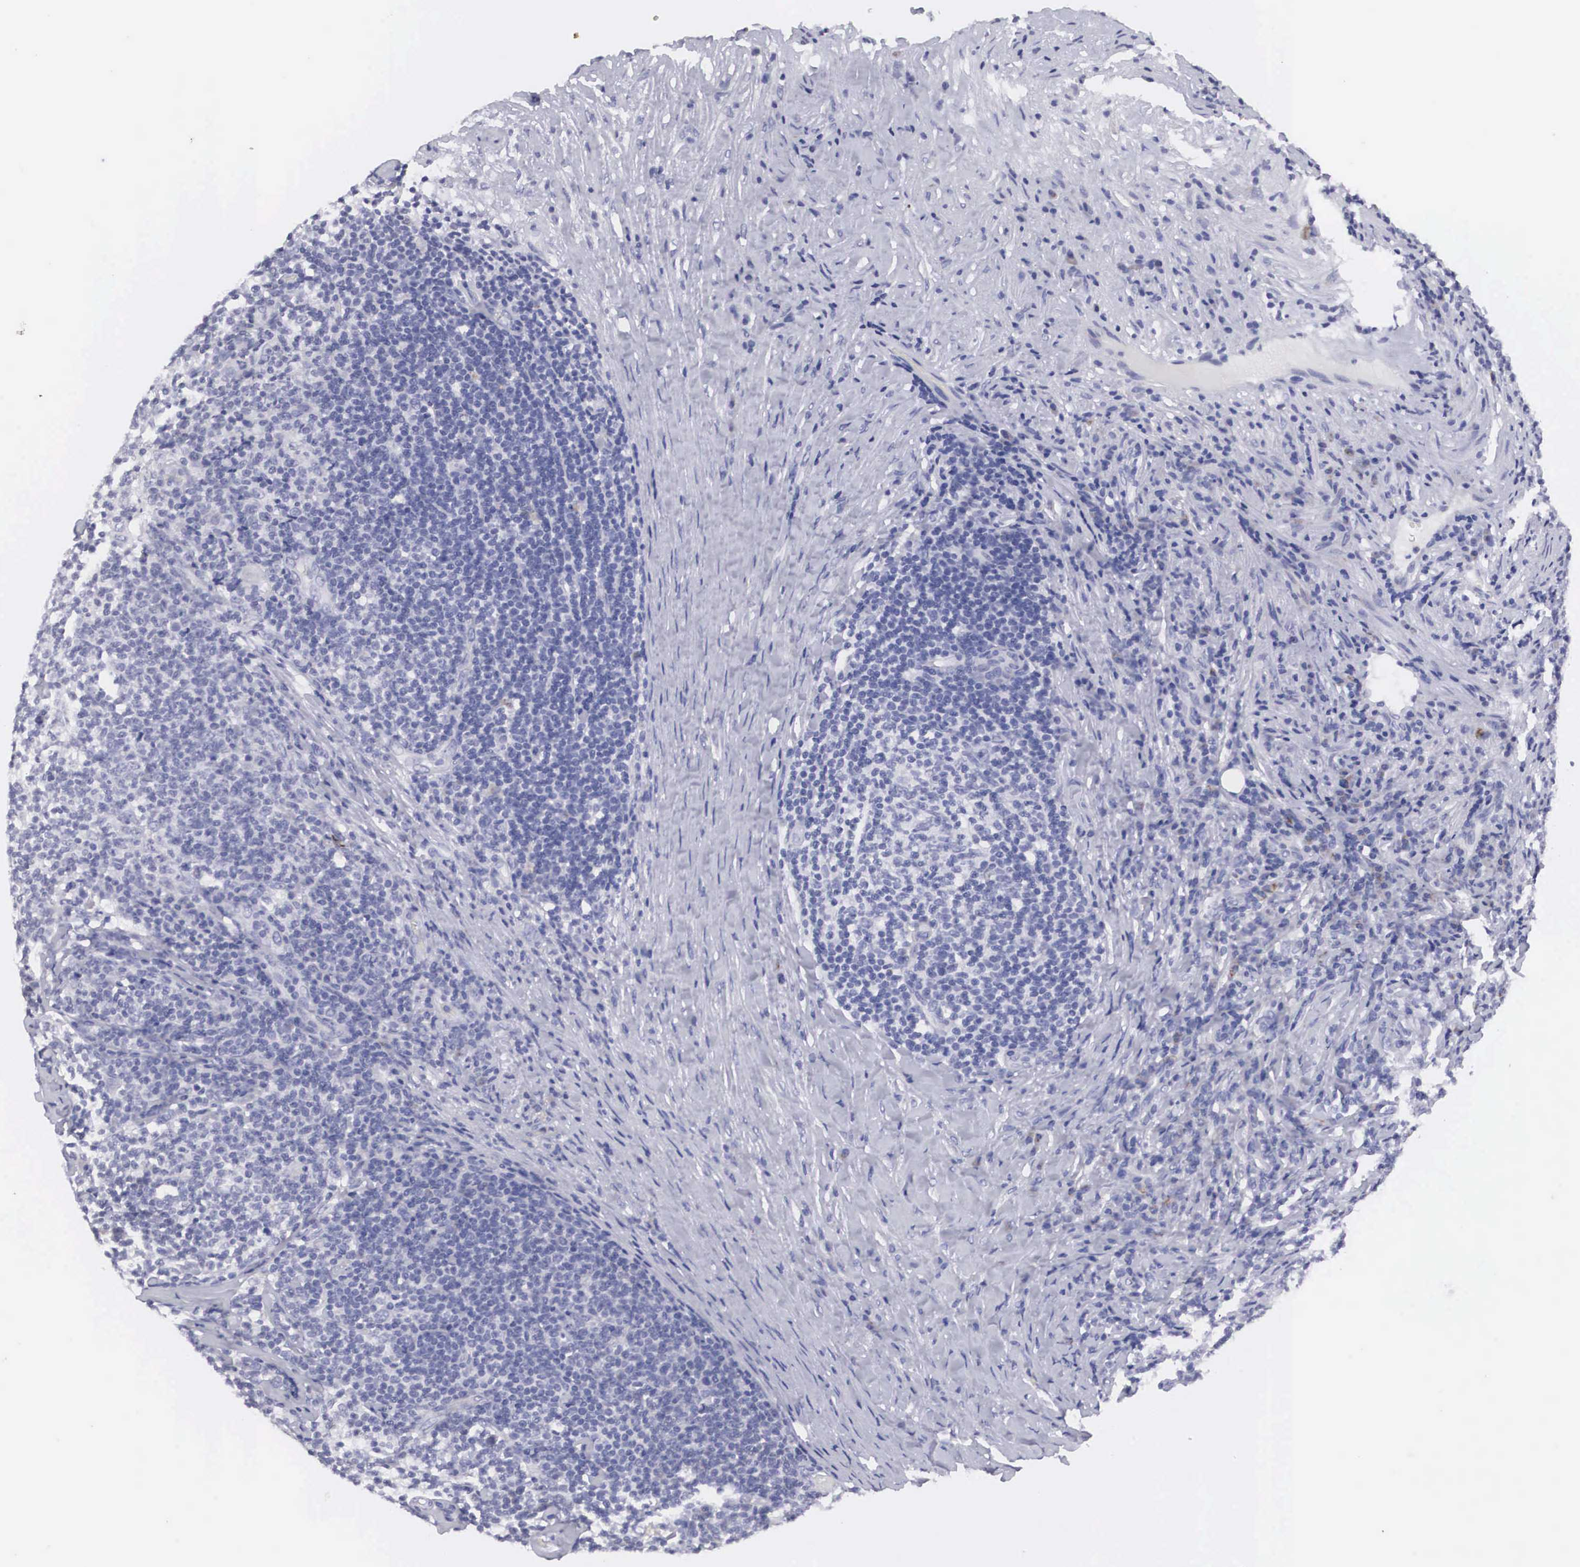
{"staining": {"intensity": "negative", "quantity": "none", "location": "none"}, "tissue": "lymphoma", "cell_type": "Tumor cells", "image_type": "cancer", "snomed": [{"axis": "morphology", "description": "Malignant lymphoma, non-Hodgkin's type, Low grade"}, {"axis": "topography", "description": "Lymph node"}], "caption": "Tumor cells show no significant protein positivity in low-grade malignant lymphoma, non-Hodgkin's type. The staining is performed using DAB brown chromogen with nuclei counter-stained in using hematoxylin.", "gene": "ARMCX3", "patient": {"sex": "male", "age": 74}}